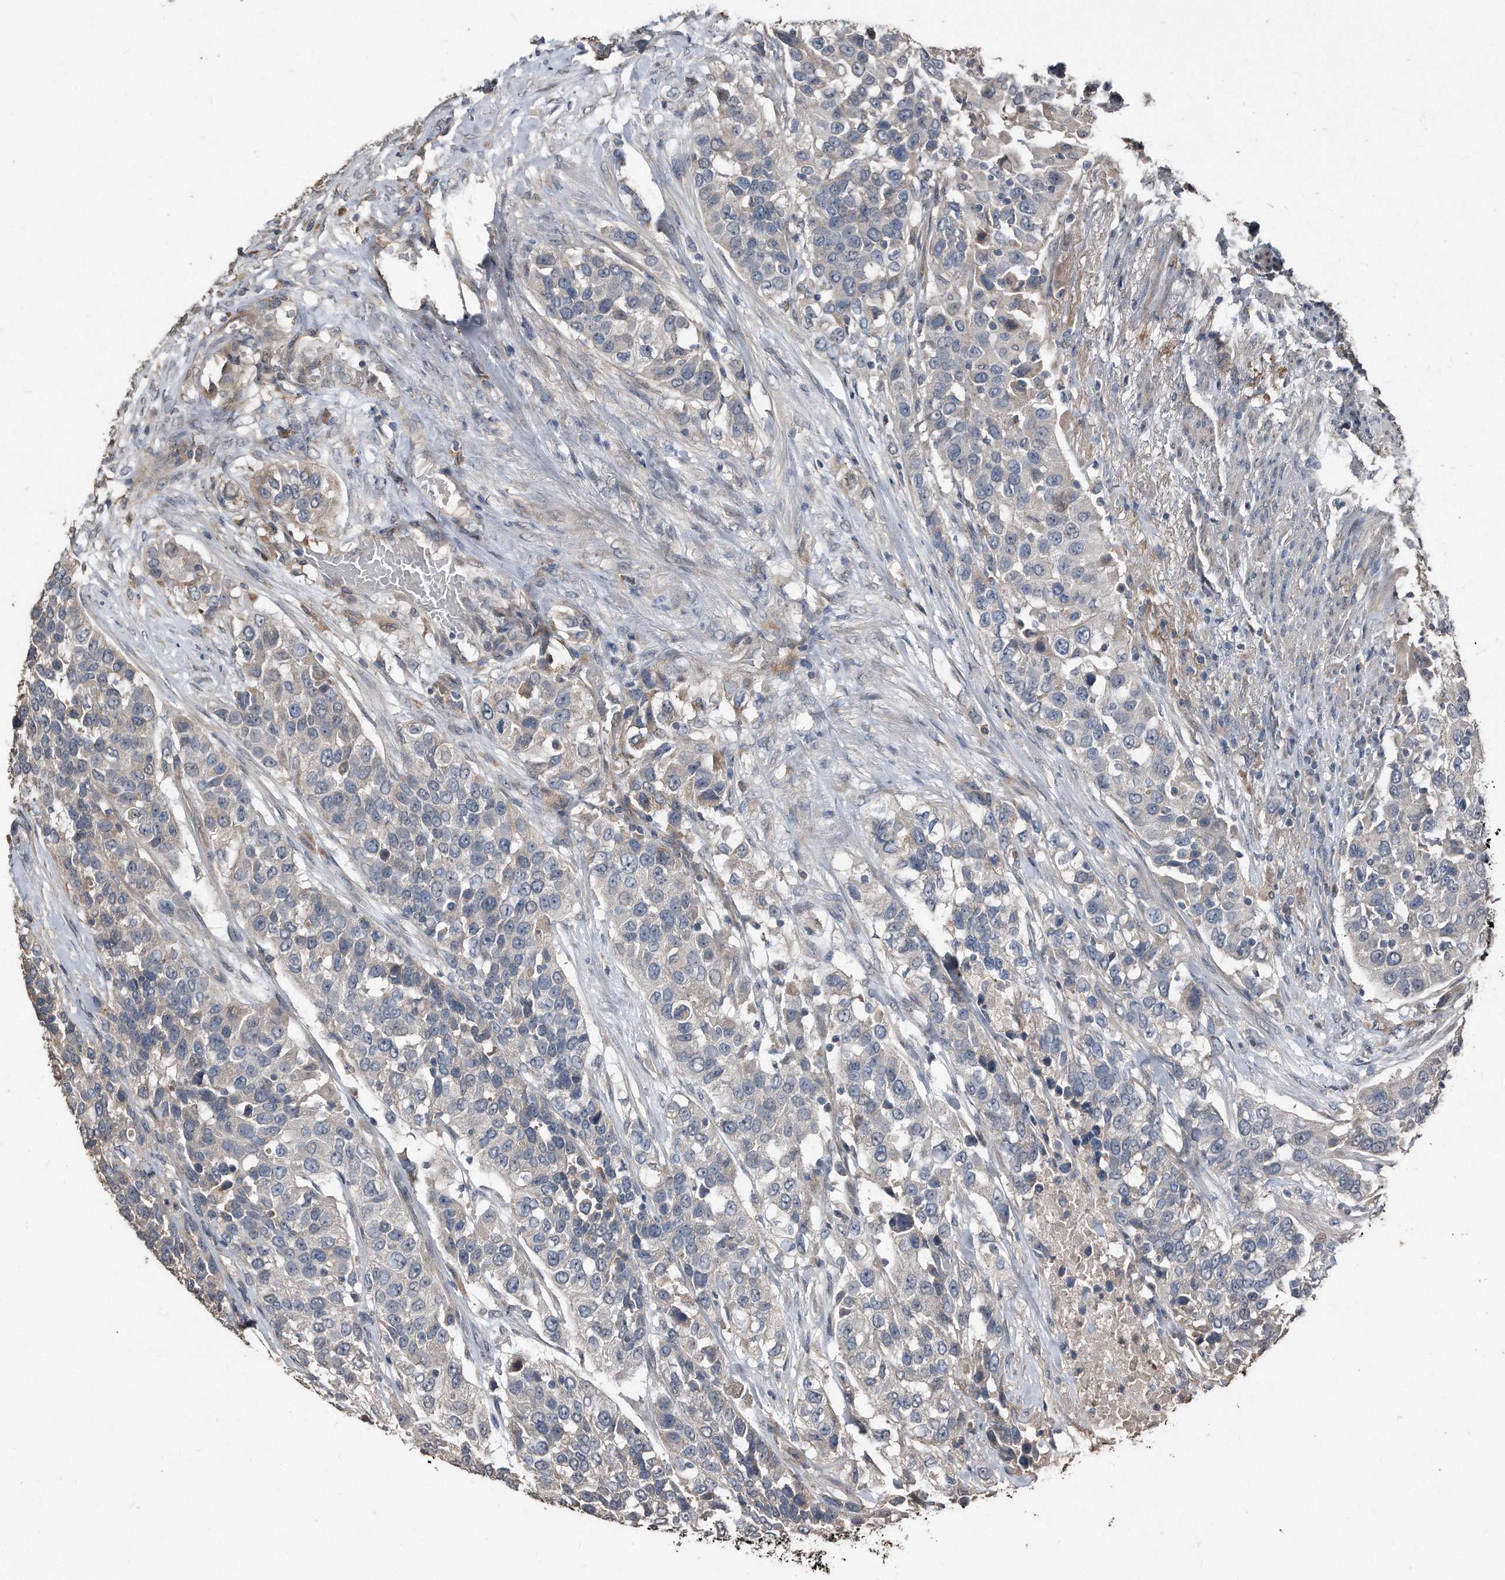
{"staining": {"intensity": "negative", "quantity": "none", "location": "none"}, "tissue": "urothelial cancer", "cell_type": "Tumor cells", "image_type": "cancer", "snomed": [{"axis": "morphology", "description": "Urothelial carcinoma, High grade"}, {"axis": "topography", "description": "Urinary bladder"}], "caption": "The immunohistochemistry (IHC) photomicrograph has no significant expression in tumor cells of urothelial cancer tissue.", "gene": "ANKRD10", "patient": {"sex": "female", "age": 80}}